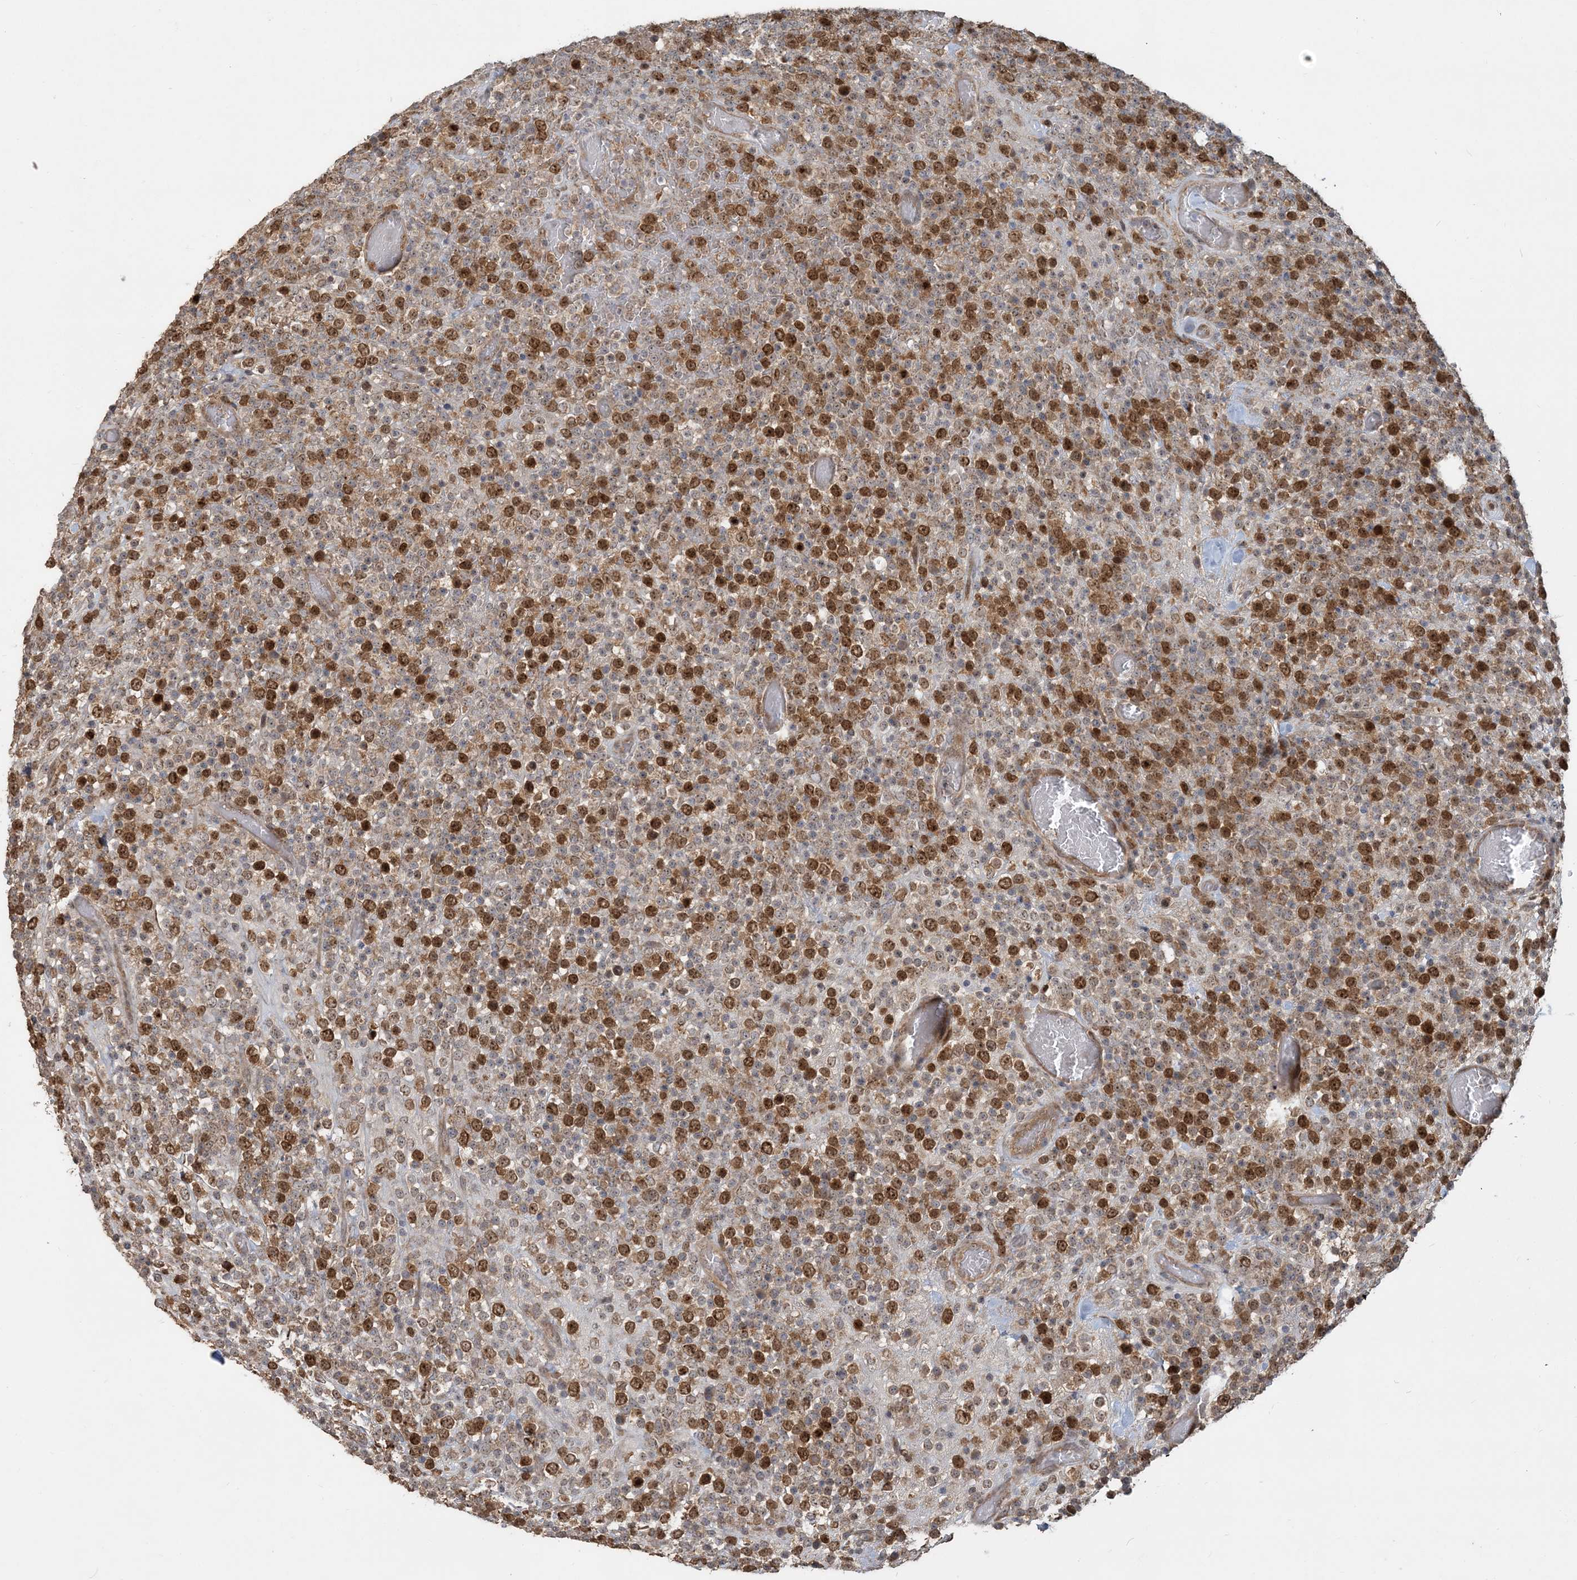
{"staining": {"intensity": "moderate", "quantity": "25%-75%", "location": "cytoplasmic/membranous,nuclear"}, "tissue": "lymphoma", "cell_type": "Tumor cells", "image_type": "cancer", "snomed": [{"axis": "morphology", "description": "Malignant lymphoma, non-Hodgkin's type, High grade"}, {"axis": "topography", "description": "Colon"}], "caption": "Immunohistochemical staining of malignant lymphoma, non-Hodgkin's type (high-grade) displays moderate cytoplasmic/membranous and nuclear protein staining in approximately 25%-75% of tumor cells.", "gene": "TRAIP", "patient": {"sex": "female", "age": 53}}